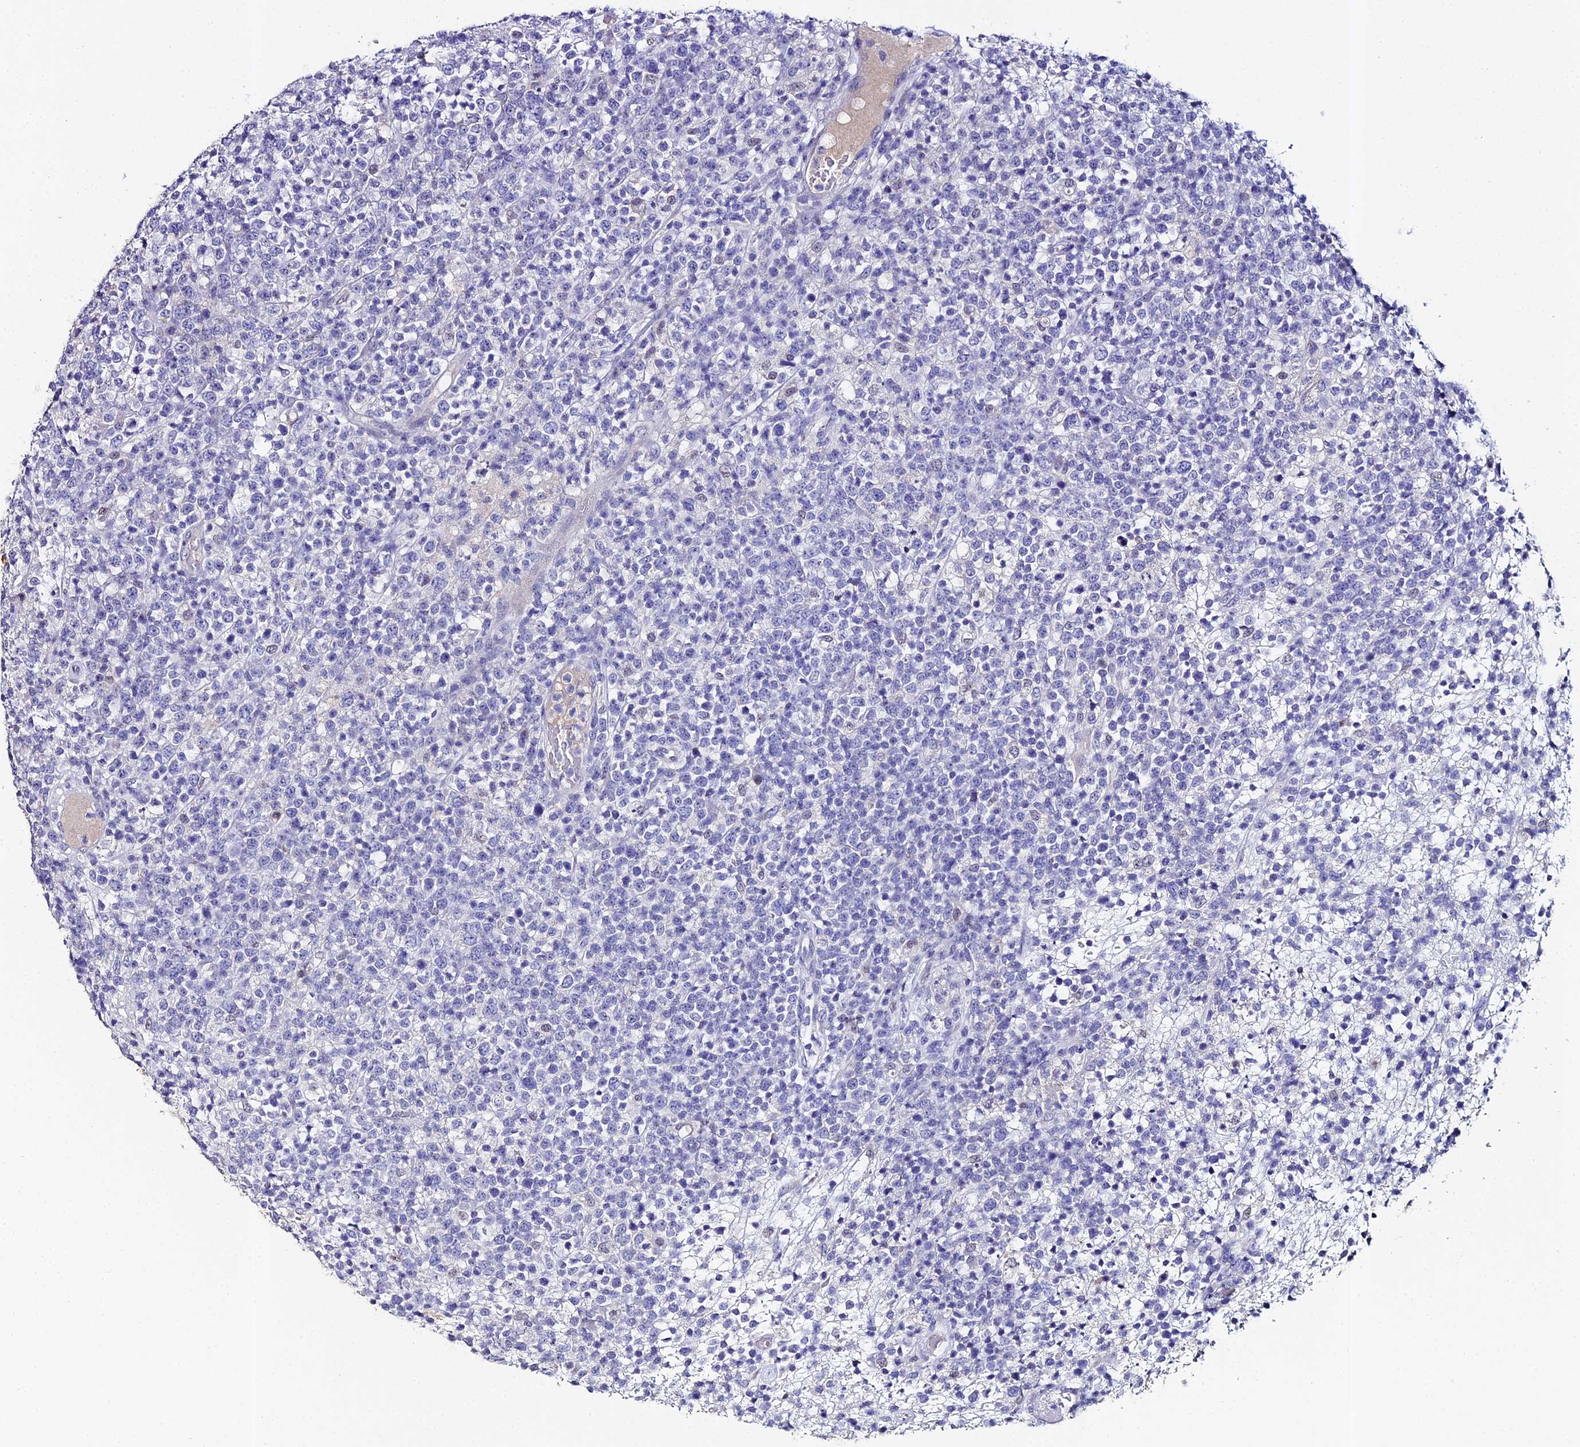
{"staining": {"intensity": "negative", "quantity": "none", "location": "none"}, "tissue": "lymphoma", "cell_type": "Tumor cells", "image_type": "cancer", "snomed": [{"axis": "morphology", "description": "Malignant lymphoma, non-Hodgkin's type, High grade"}, {"axis": "topography", "description": "Colon"}], "caption": "DAB immunohistochemical staining of high-grade malignant lymphoma, non-Hodgkin's type displays no significant expression in tumor cells.", "gene": "ESRRG", "patient": {"sex": "female", "age": 53}}